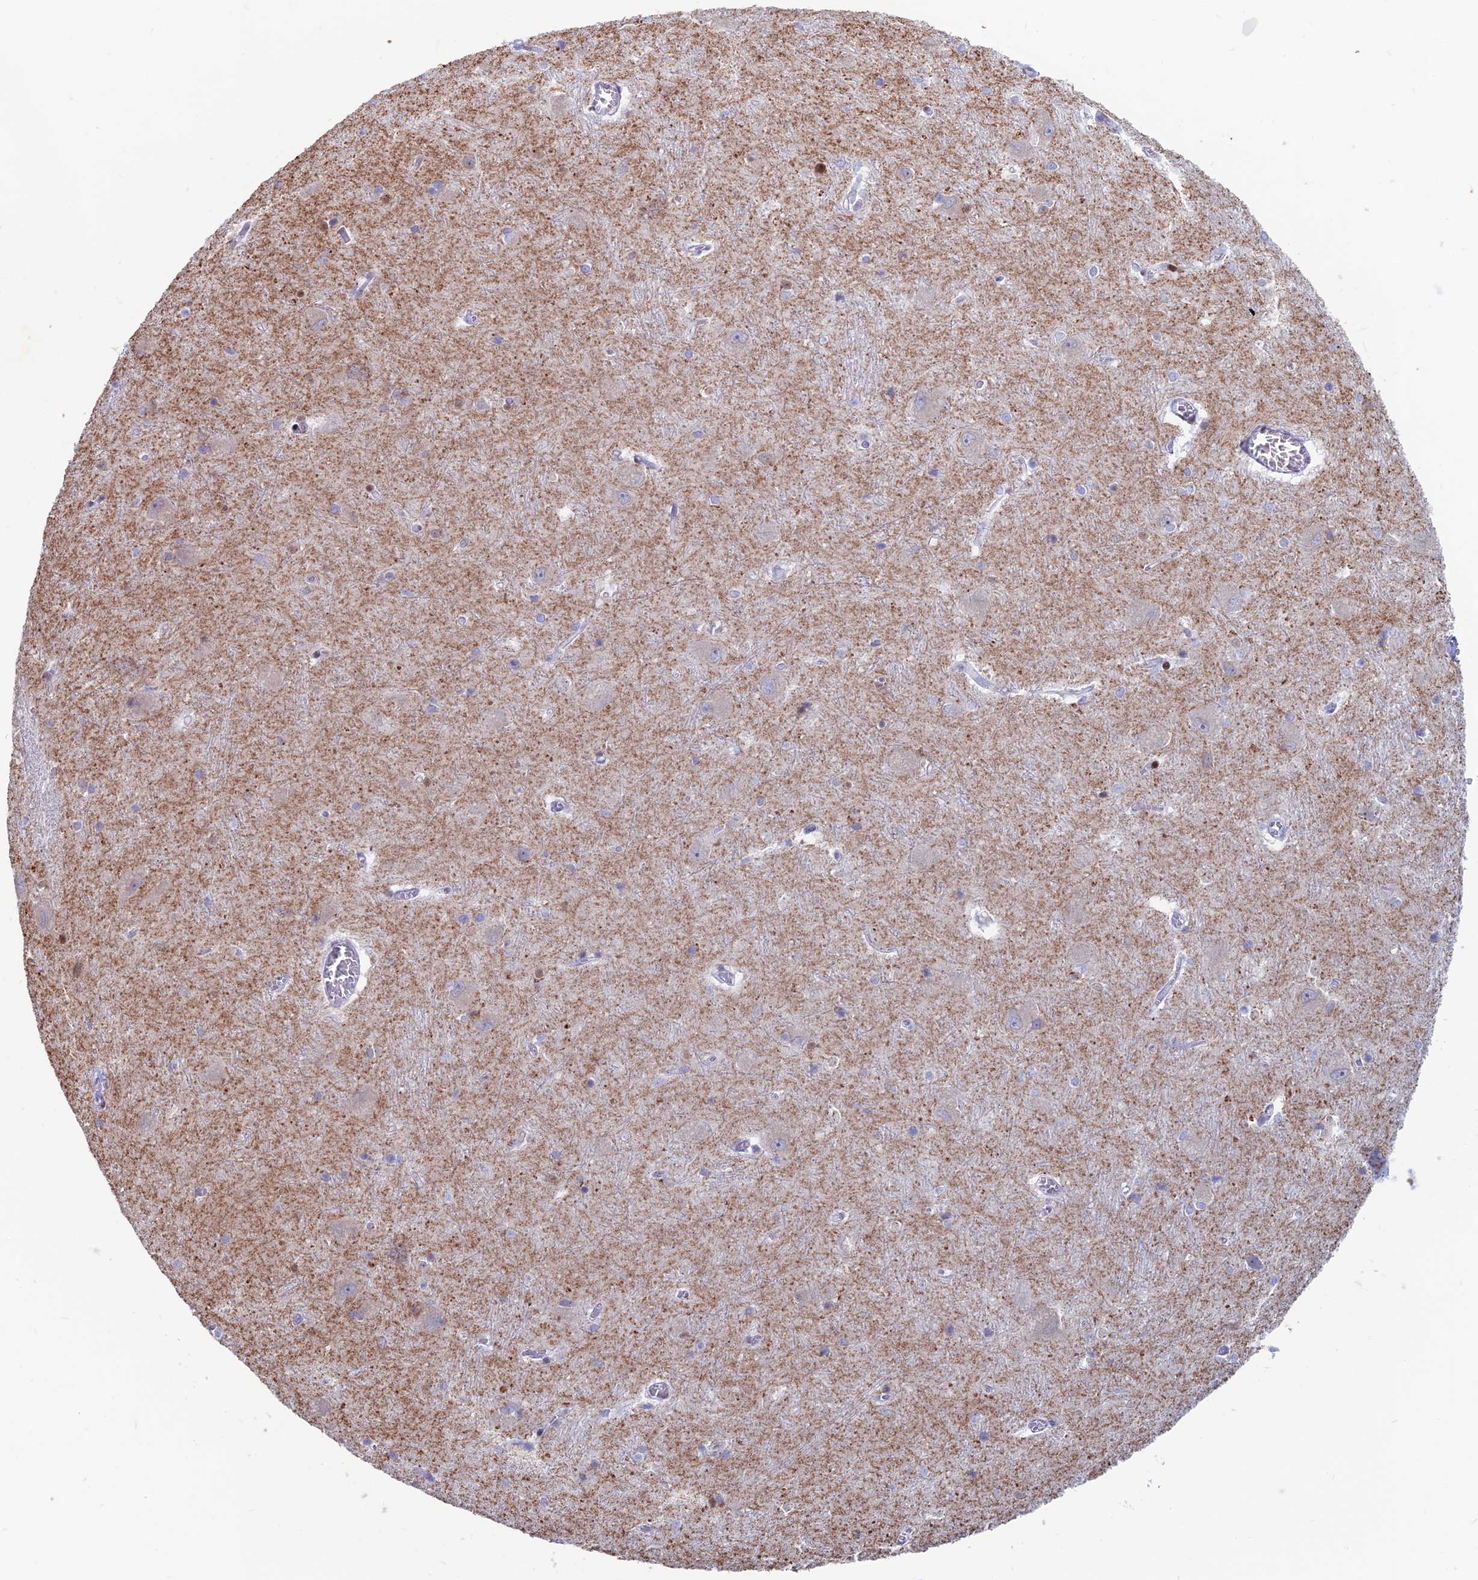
{"staining": {"intensity": "moderate", "quantity": "<25%", "location": "cytoplasmic/membranous"}, "tissue": "caudate", "cell_type": "Glial cells", "image_type": "normal", "snomed": [{"axis": "morphology", "description": "Normal tissue, NOS"}, {"axis": "topography", "description": "Lateral ventricle wall"}], "caption": "Caudate stained for a protein displays moderate cytoplasmic/membranous positivity in glial cells. (Brightfield microscopy of DAB IHC at high magnification).", "gene": "CERS6", "patient": {"sex": "male", "age": 37}}